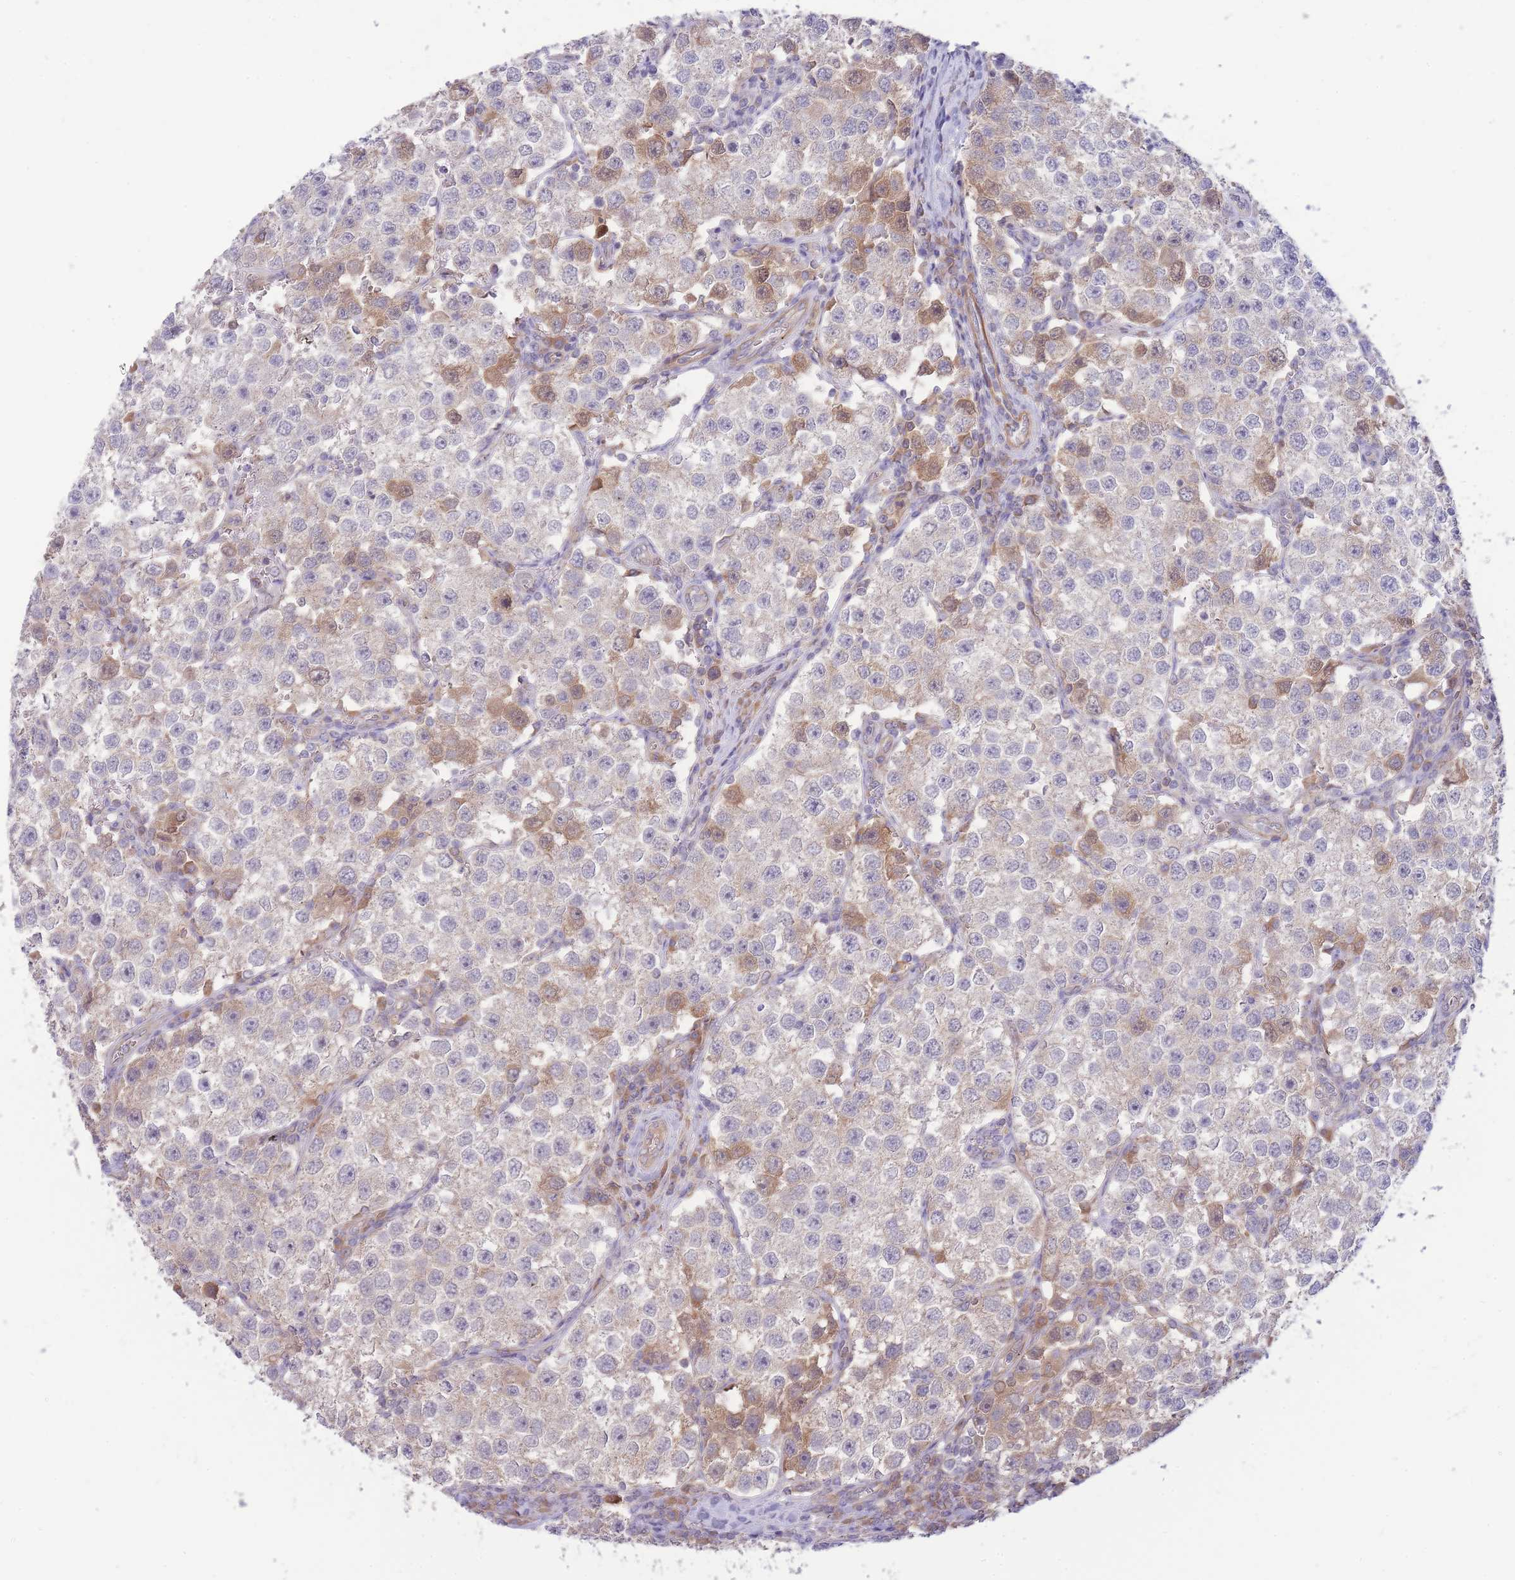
{"staining": {"intensity": "moderate", "quantity": "<25%", "location": "cytoplasmic/membranous"}, "tissue": "testis cancer", "cell_type": "Tumor cells", "image_type": "cancer", "snomed": [{"axis": "morphology", "description": "Seminoma, NOS"}, {"axis": "topography", "description": "Testis"}], "caption": "This histopathology image demonstrates immunohistochemistry staining of testis seminoma, with low moderate cytoplasmic/membranous staining in about <25% of tumor cells.", "gene": "NDUFAF5", "patient": {"sex": "male", "age": 37}}